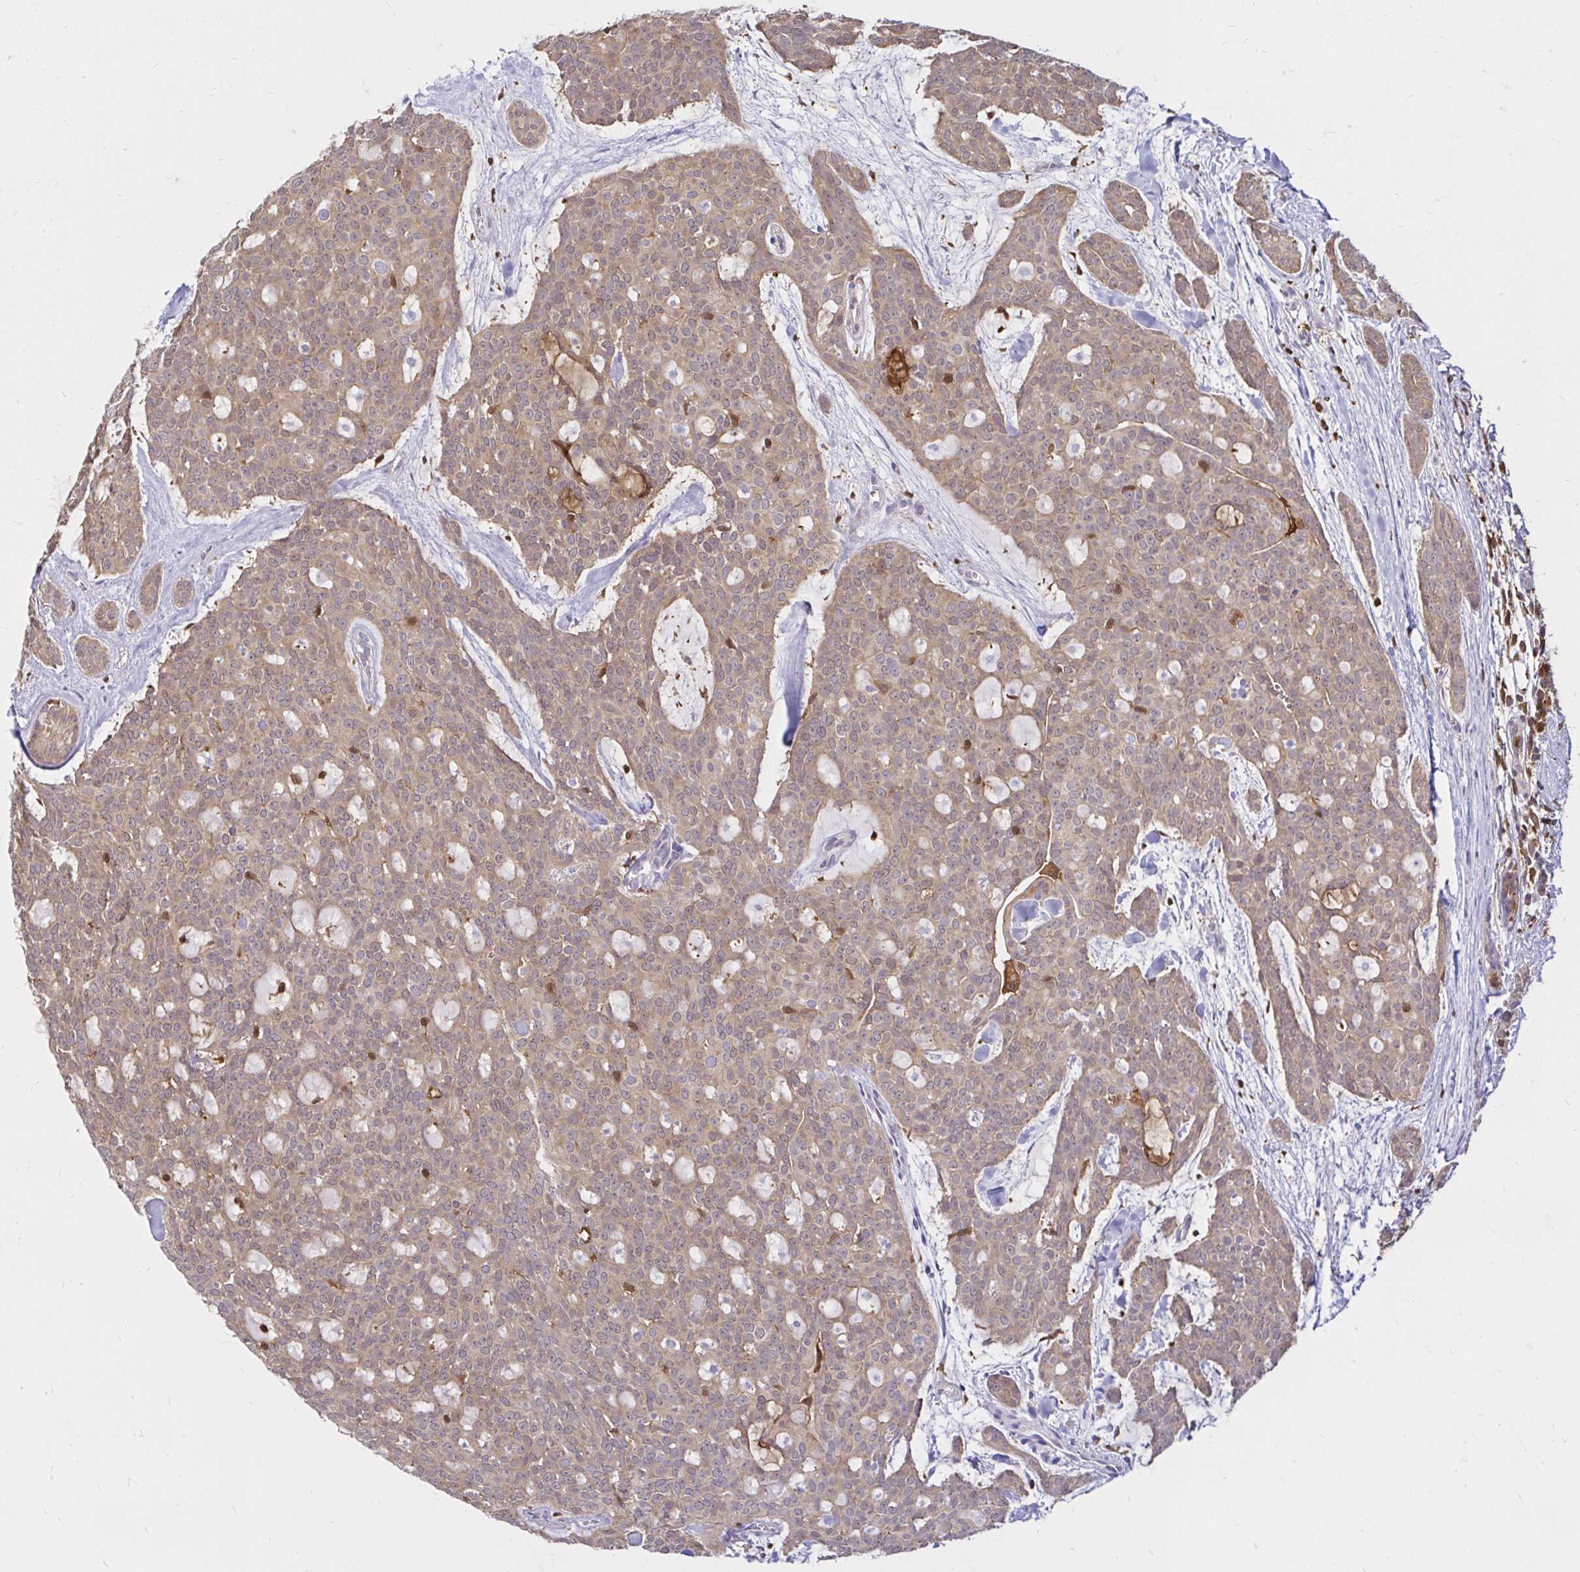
{"staining": {"intensity": "weak", "quantity": ">75%", "location": "cytoplasmic/membranous"}, "tissue": "head and neck cancer", "cell_type": "Tumor cells", "image_type": "cancer", "snomed": [{"axis": "morphology", "description": "Adenocarcinoma, NOS"}, {"axis": "topography", "description": "Head-Neck"}], "caption": "A low amount of weak cytoplasmic/membranous staining is seen in about >75% of tumor cells in adenocarcinoma (head and neck) tissue.", "gene": "PYCARD", "patient": {"sex": "male", "age": 66}}